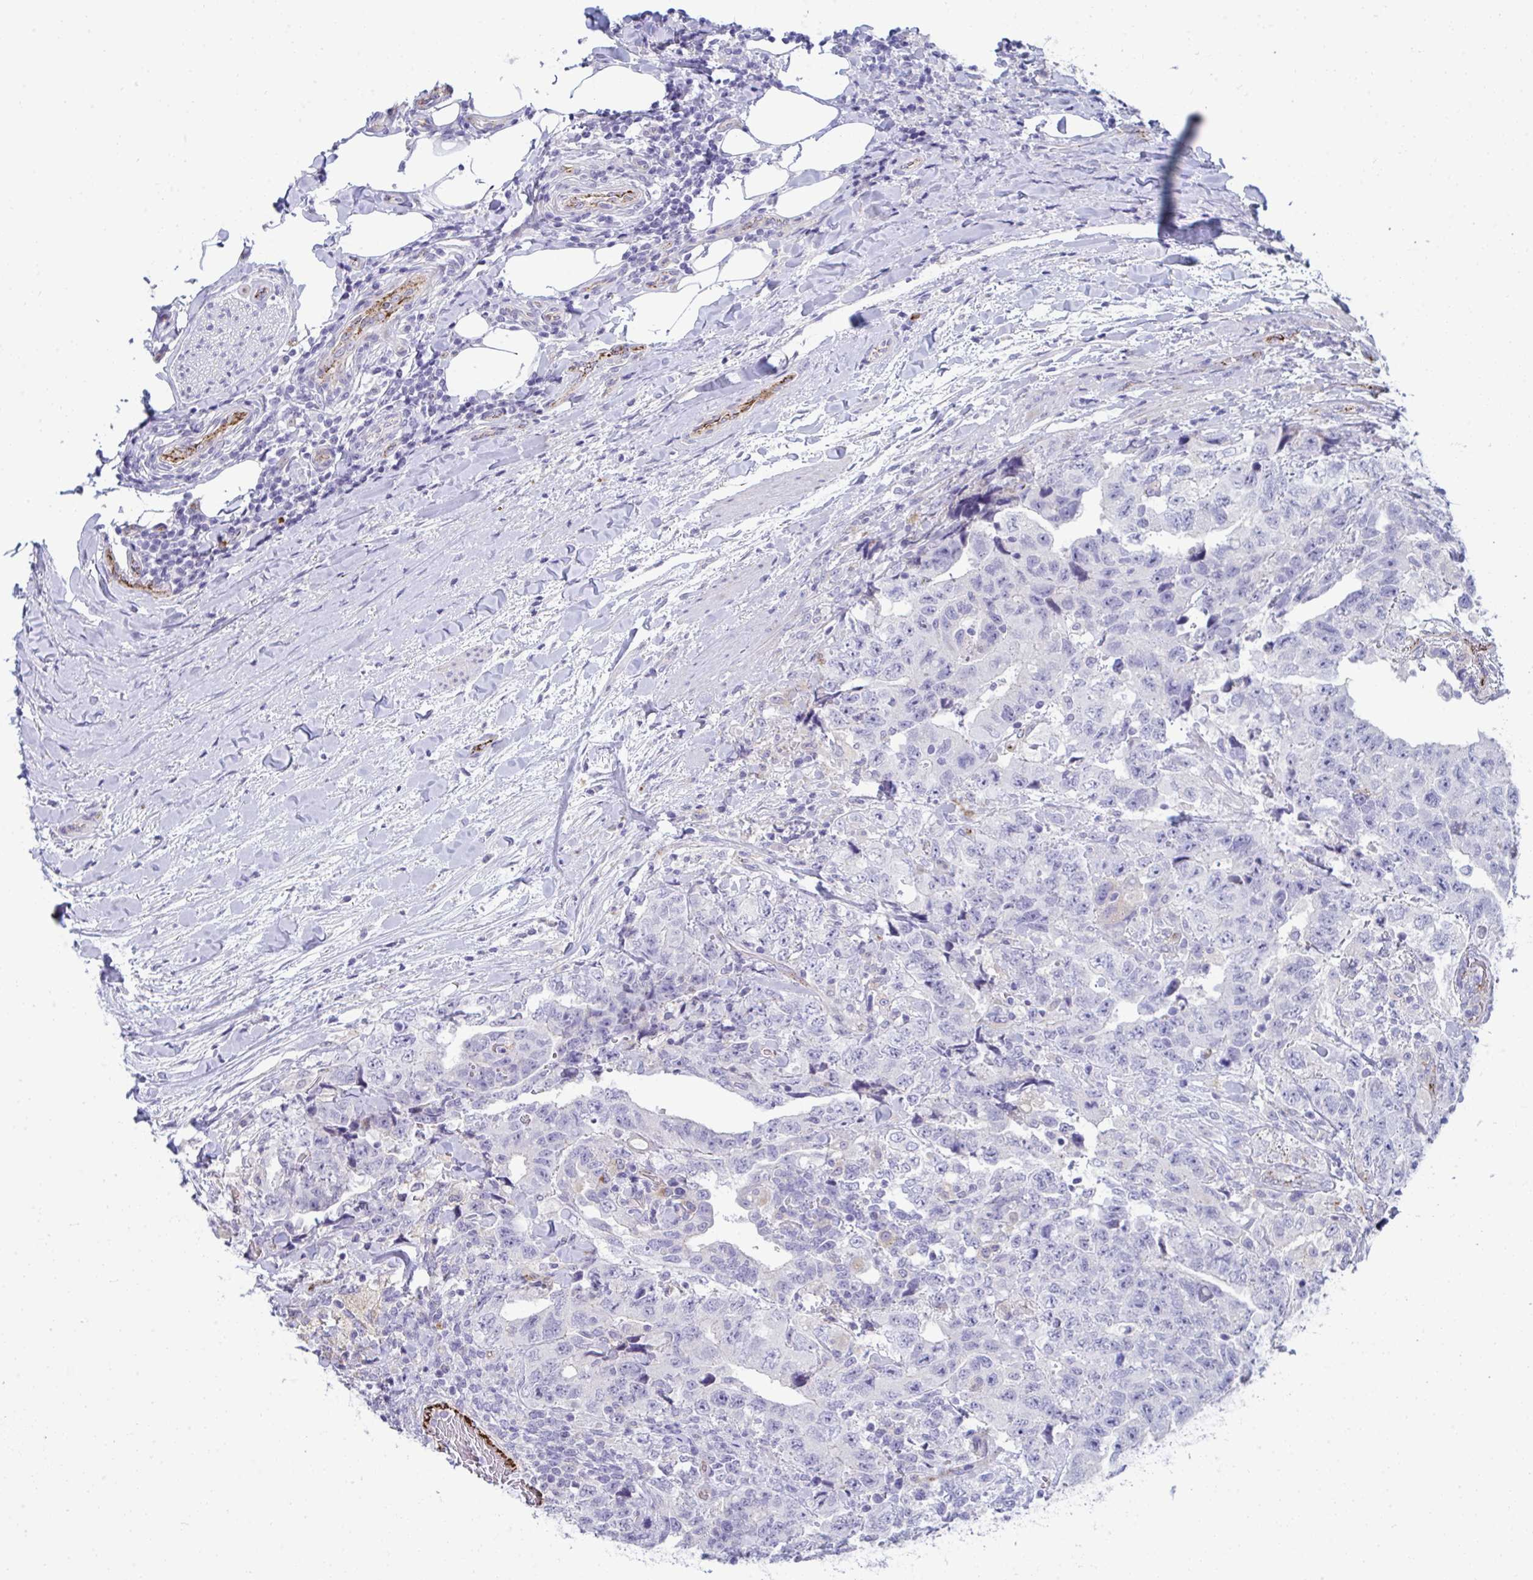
{"staining": {"intensity": "negative", "quantity": "none", "location": "none"}, "tissue": "testis cancer", "cell_type": "Tumor cells", "image_type": "cancer", "snomed": [{"axis": "morphology", "description": "Carcinoma, Embryonal, NOS"}, {"axis": "topography", "description": "Testis"}], "caption": "DAB immunohistochemical staining of testis cancer (embryonal carcinoma) displays no significant expression in tumor cells. (DAB immunohistochemistry visualized using brightfield microscopy, high magnification).", "gene": "TOR1AIP2", "patient": {"sex": "male", "age": 24}}